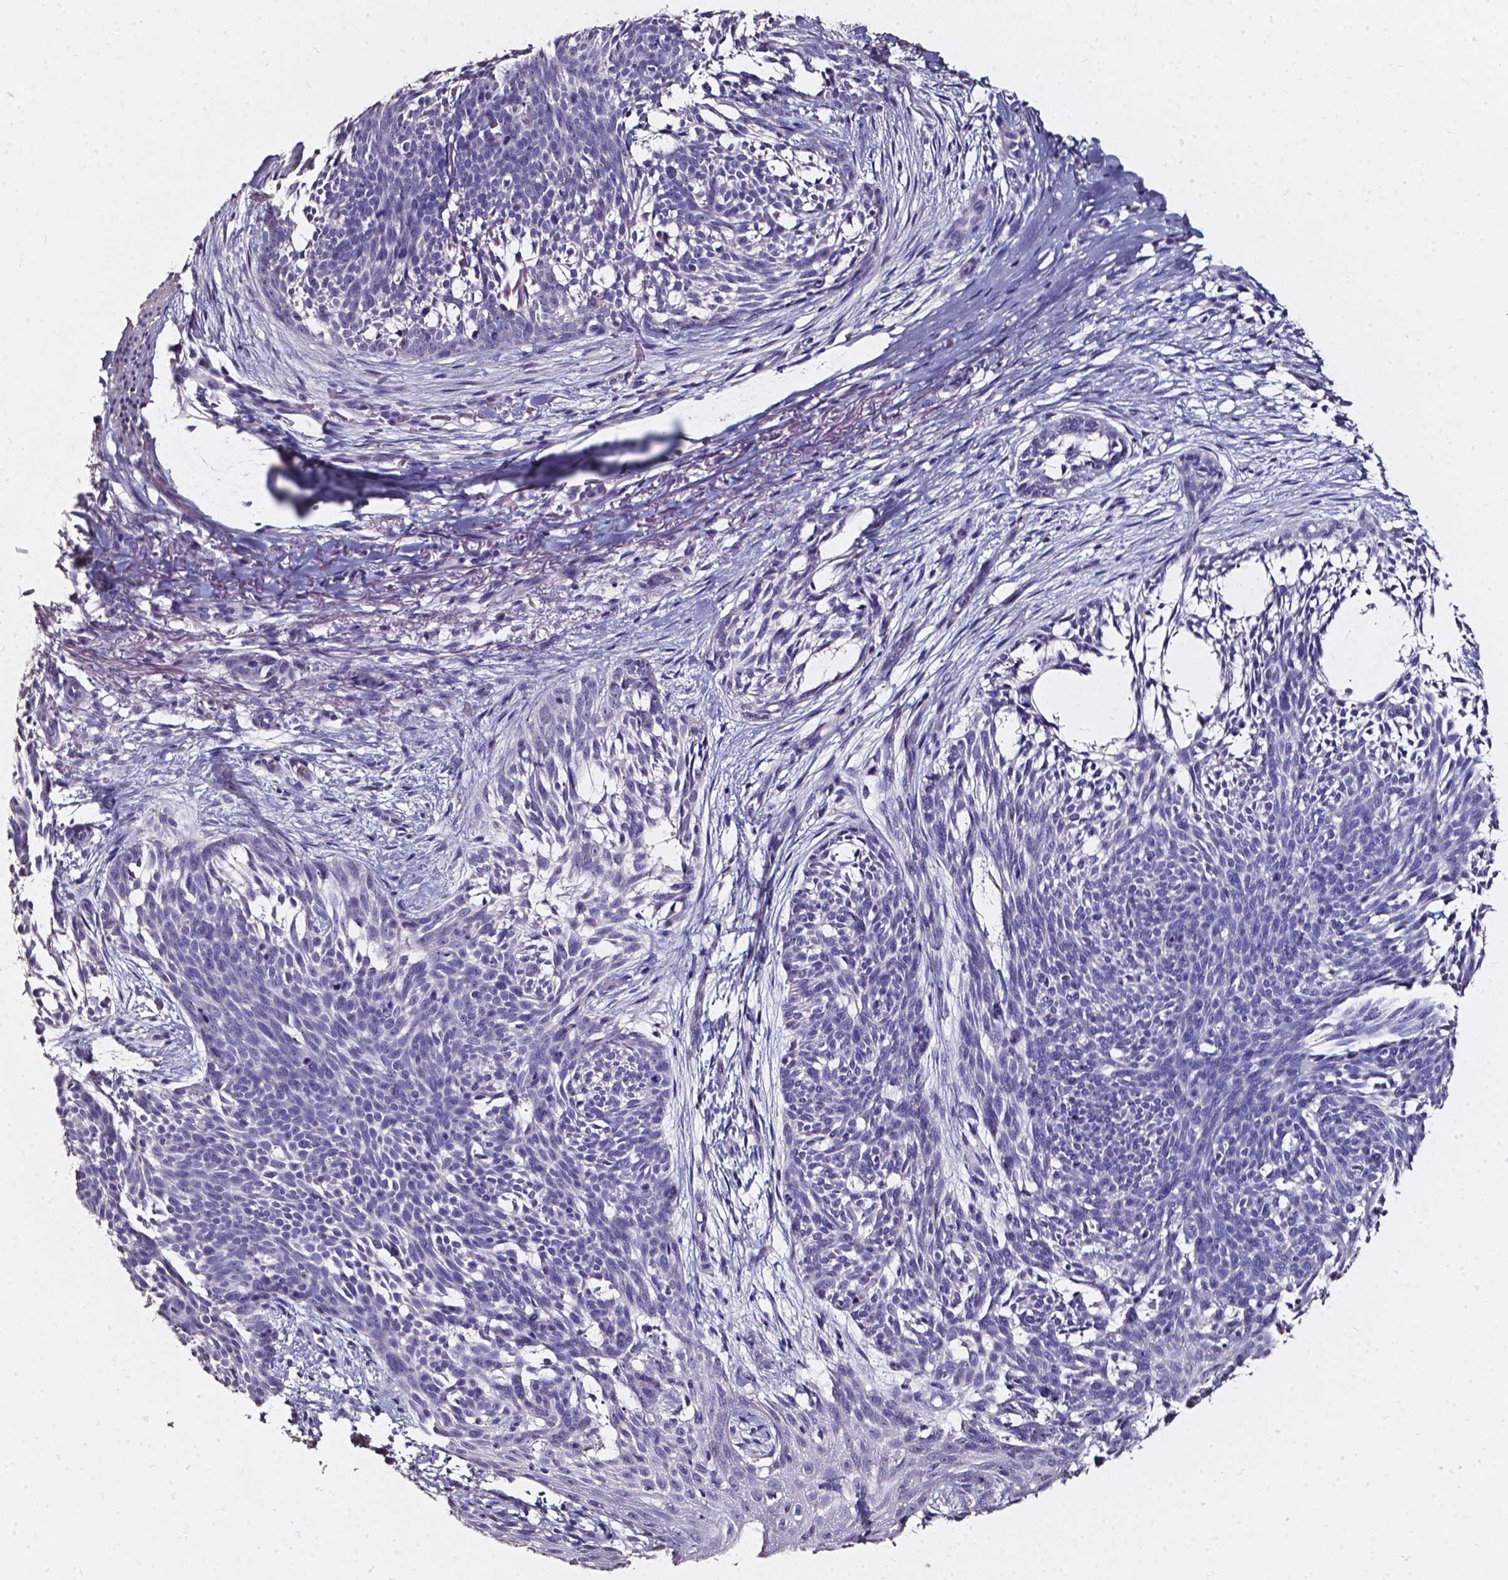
{"staining": {"intensity": "negative", "quantity": "none", "location": "none"}, "tissue": "skin cancer", "cell_type": "Tumor cells", "image_type": "cancer", "snomed": [{"axis": "morphology", "description": "Basal cell carcinoma"}, {"axis": "topography", "description": "Skin"}], "caption": "Tumor cells show no significant protein staining in basal cell carcinoma (skin).", "gene": "AKR1B10", "patient": {"sex": "male", "age": 88}}